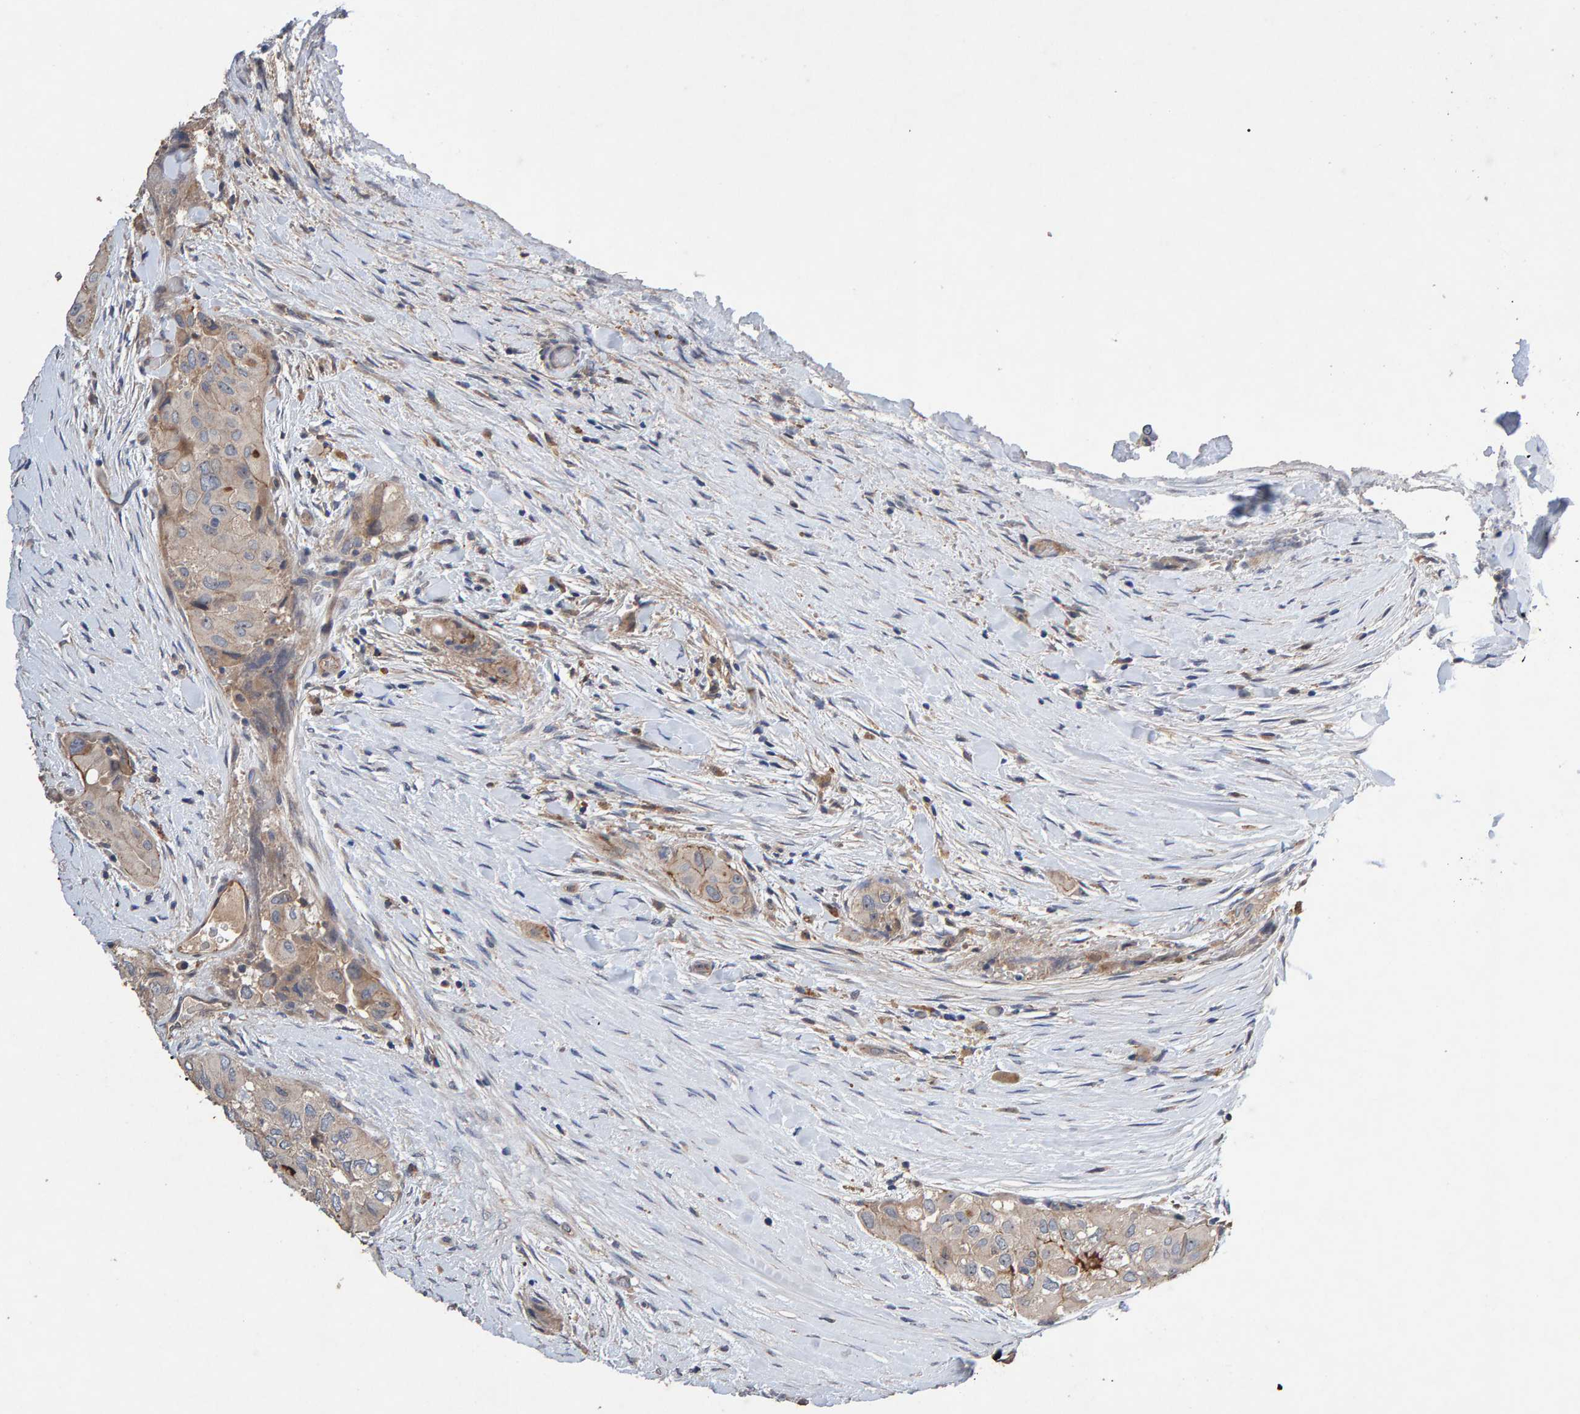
{"staining": {"intensity": "negative", "quantity": "none", "location": "none"}, "tissue": "thyroid cancer", "cell_type": "Tumor cells", "image_type": "cancer", "snomed": [{"axis": "morphology", "description": "Papillary adenocarcinoma, NOS"}, {"axis": "topography", "description": "Thyroid gland"}], "caption": "Human papillary adenocarcinoma (thyroid) stained for a protein using IHC shows no positivity in tumor cells.", "gene": "EFR3A", "patient": {"sex": "female", "age": 59}}